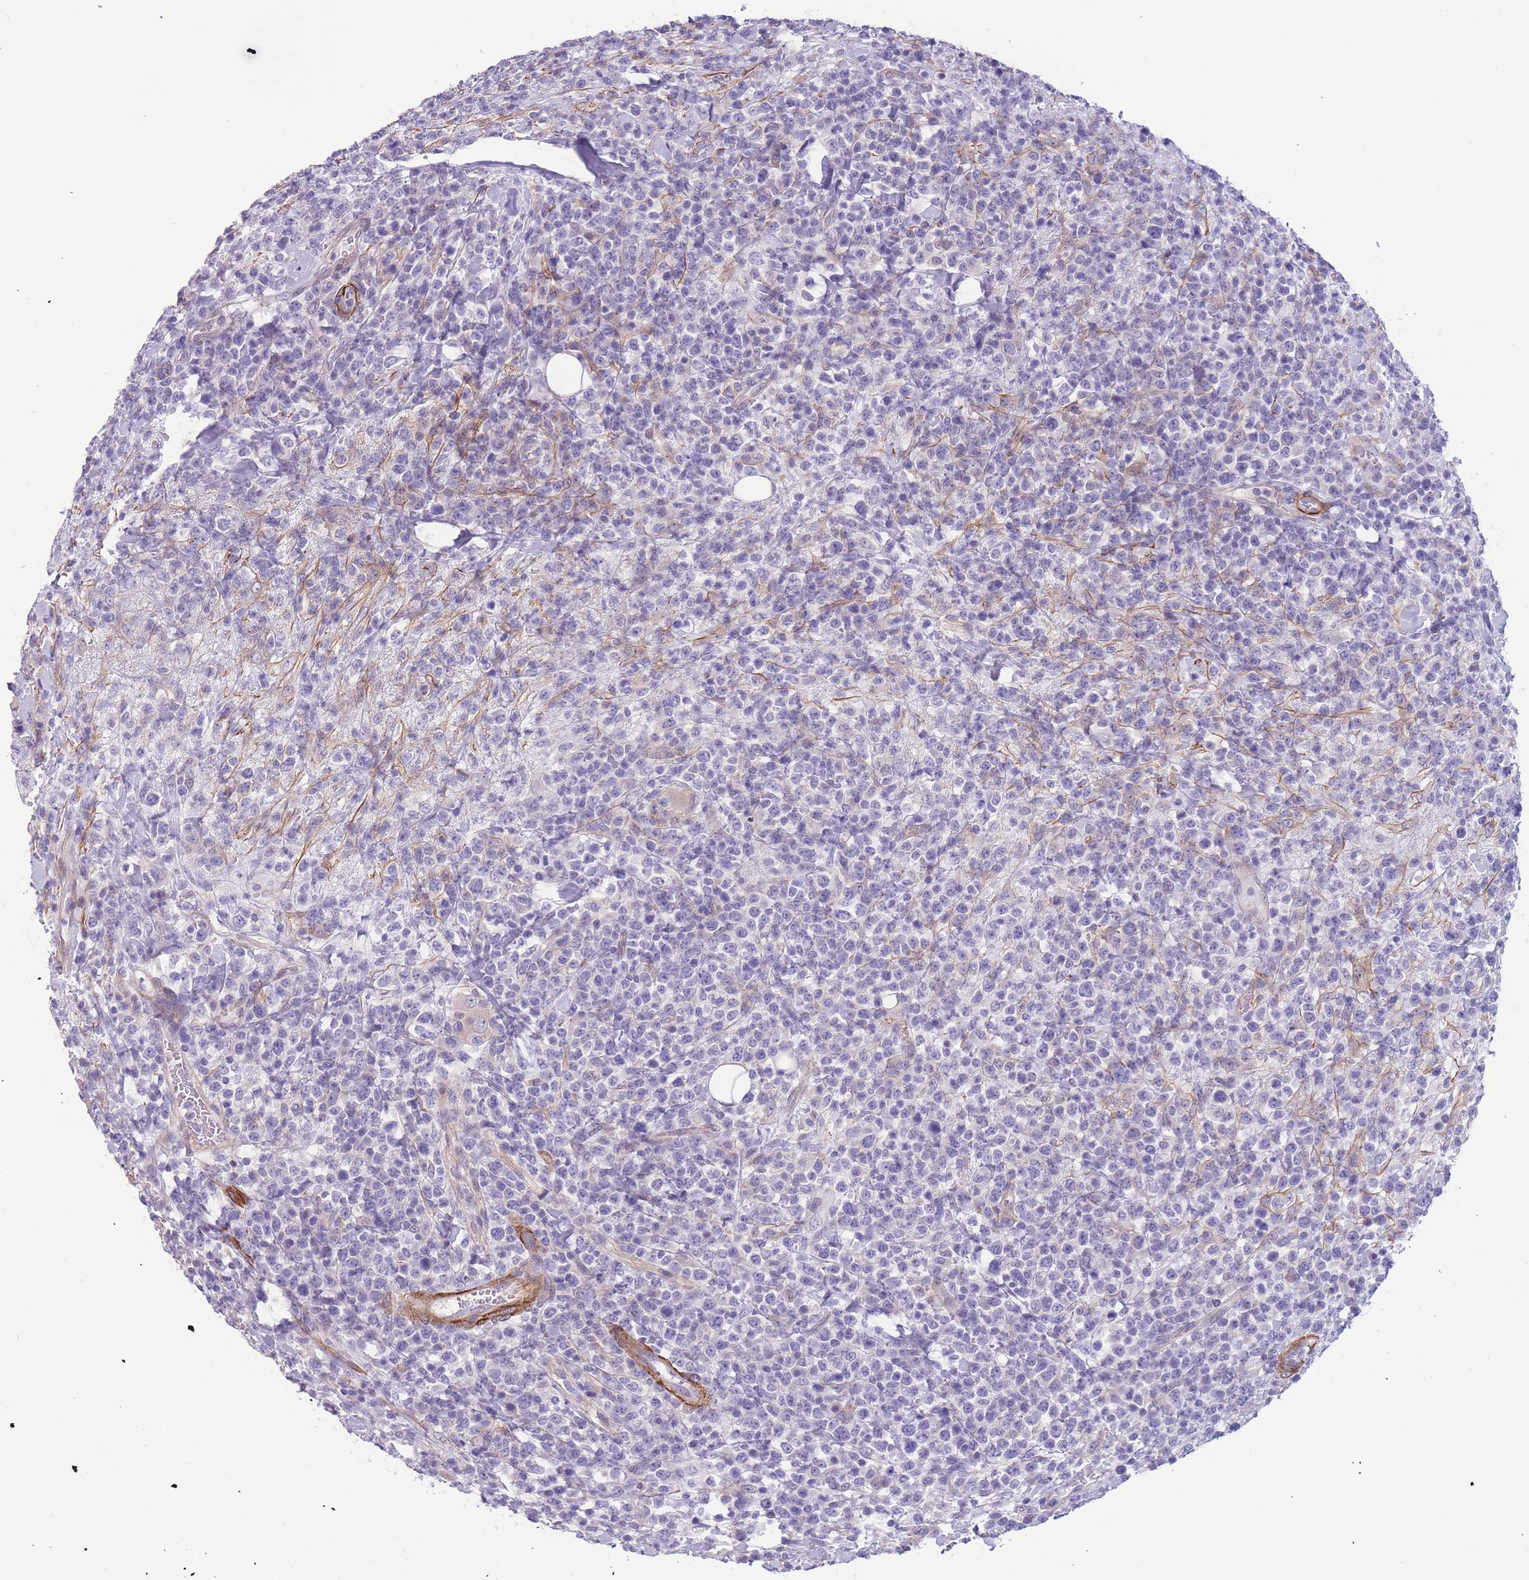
{"staining": {"intensity": "negative", "quantity": "none", "location": "none"}, "tissue": "lymphoma", "cell_type": "Tumor cells", "image_type": "cancer", "snomed": [{"axis": "morphology", "description": "Malignant lymphoma, non-Hodgkin's type, High grade"}, {"axis": "topography", "description": "Colon"}], "caption": "An immunohistochemistry micrograph of lymphoma is shown. There is no staining in tumor cells of lymphoma.", "gene": "FAM124A", "patient": {"sex": "female", "age": 53}}